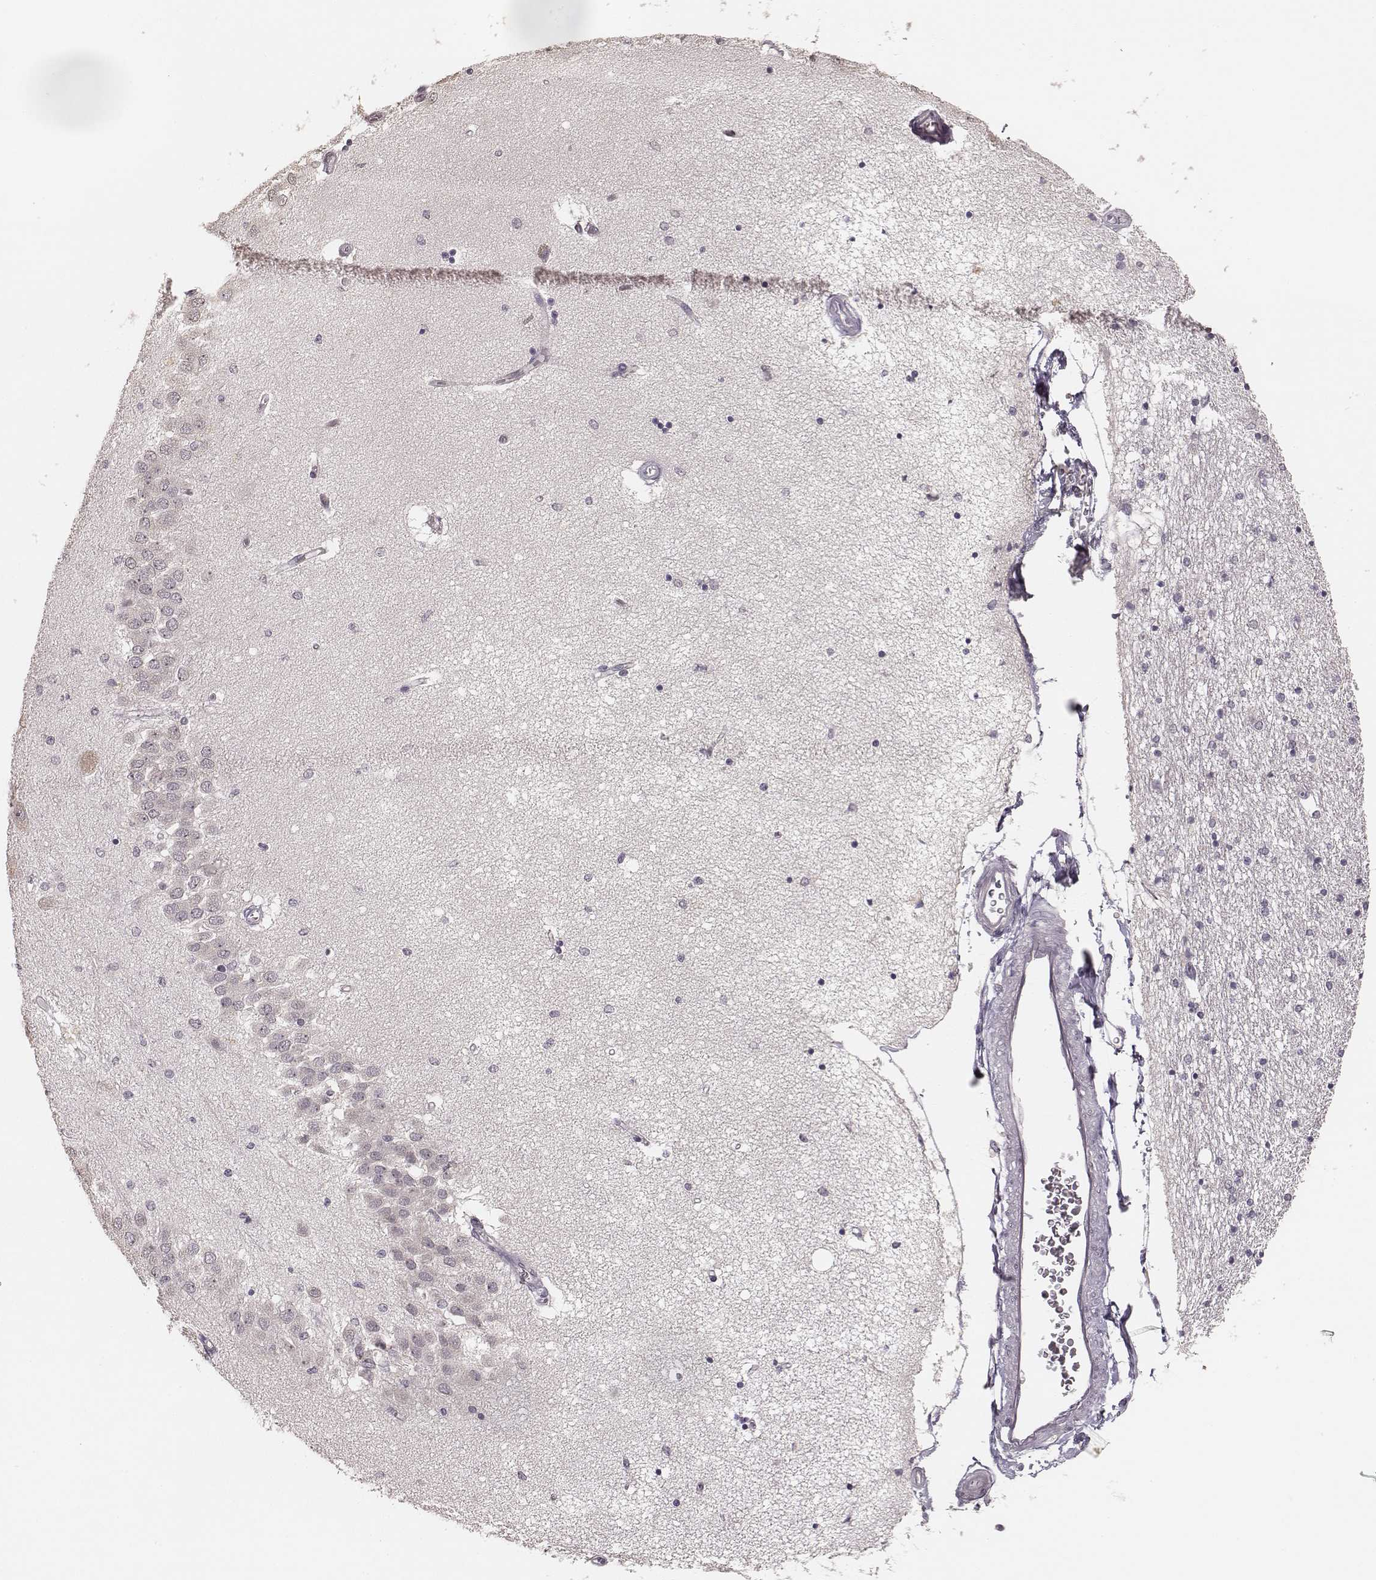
{"staining": {"intensity": "negative", "quantity": "none", "location": "none"}, "tissue": "hippocampus", "cell_type": "Glial cells", "image_type": "normal", "snomed": [{"axis": "morphology", "description": "Normal tissue, NOS"}, {"axis": "topography", "description": "Hippocampus"}], "caption": "Protein analysis of normal hippocampus exhibits no significant expression in glial cells. (Stains: DAB immunohistochemistry (IHC) with hematoxylin counter stain, Microscopy: brightfield microscopy at high magnification).", "gene": "LY6K", "patient": {"sex": "female", "age": 54}}